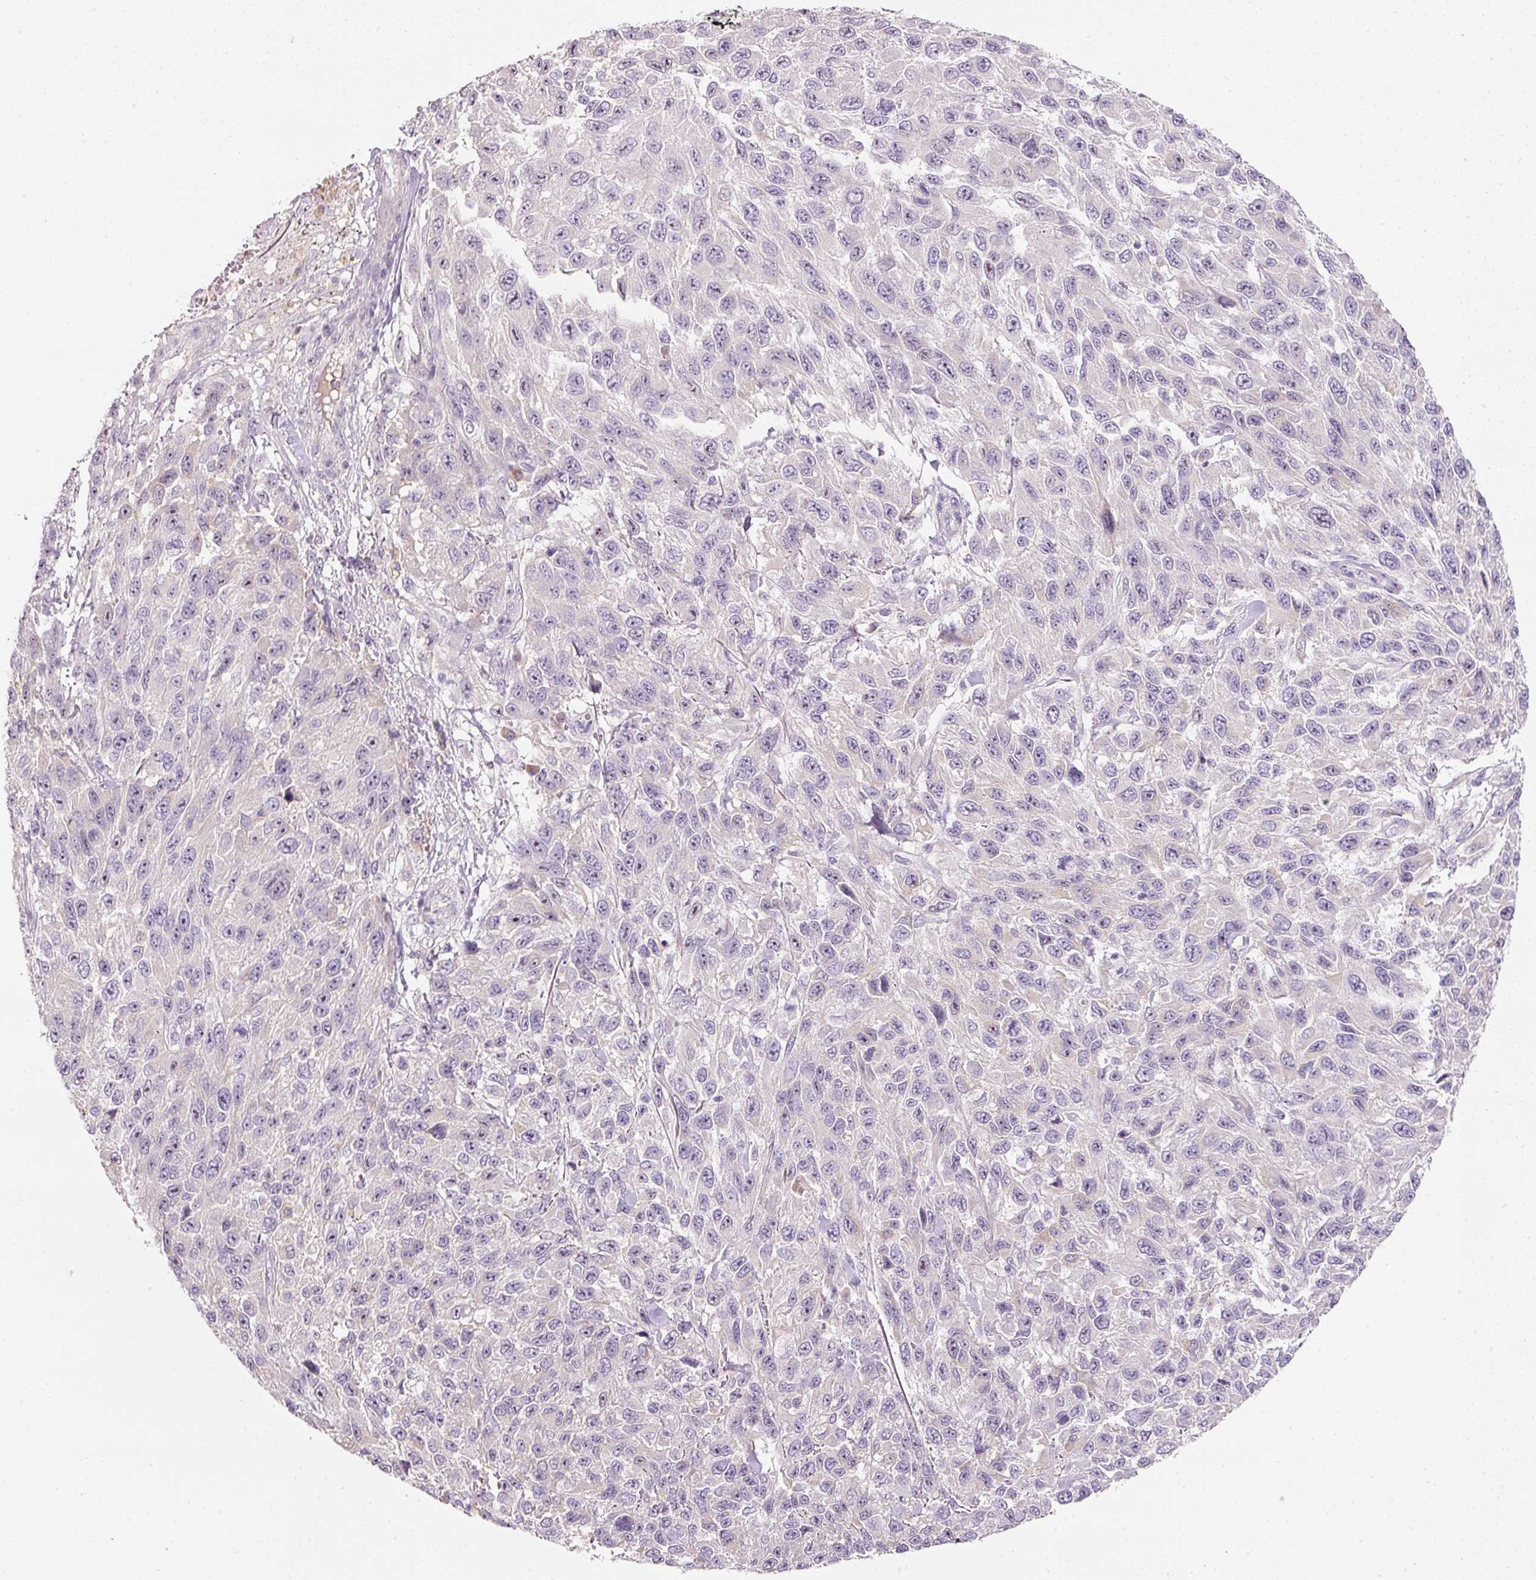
{"staining": {"intensity": "negative", "quantity": "none", "location": "none"}, "tissue": "melanoma", "cell_type": "Tumor cells", "image_type": "cancer", "snomed": [{"axis": "morphology", "description": "Malignant melanoma, NOS"}, {"axis": "topography", "description": "Skin"}], "caption": "A histopathology image of melanoma stained for a protein shows no brown staining in tumor cells.", "gene": "TMEM37", "patient": {"sex": "female", "age": 96}}